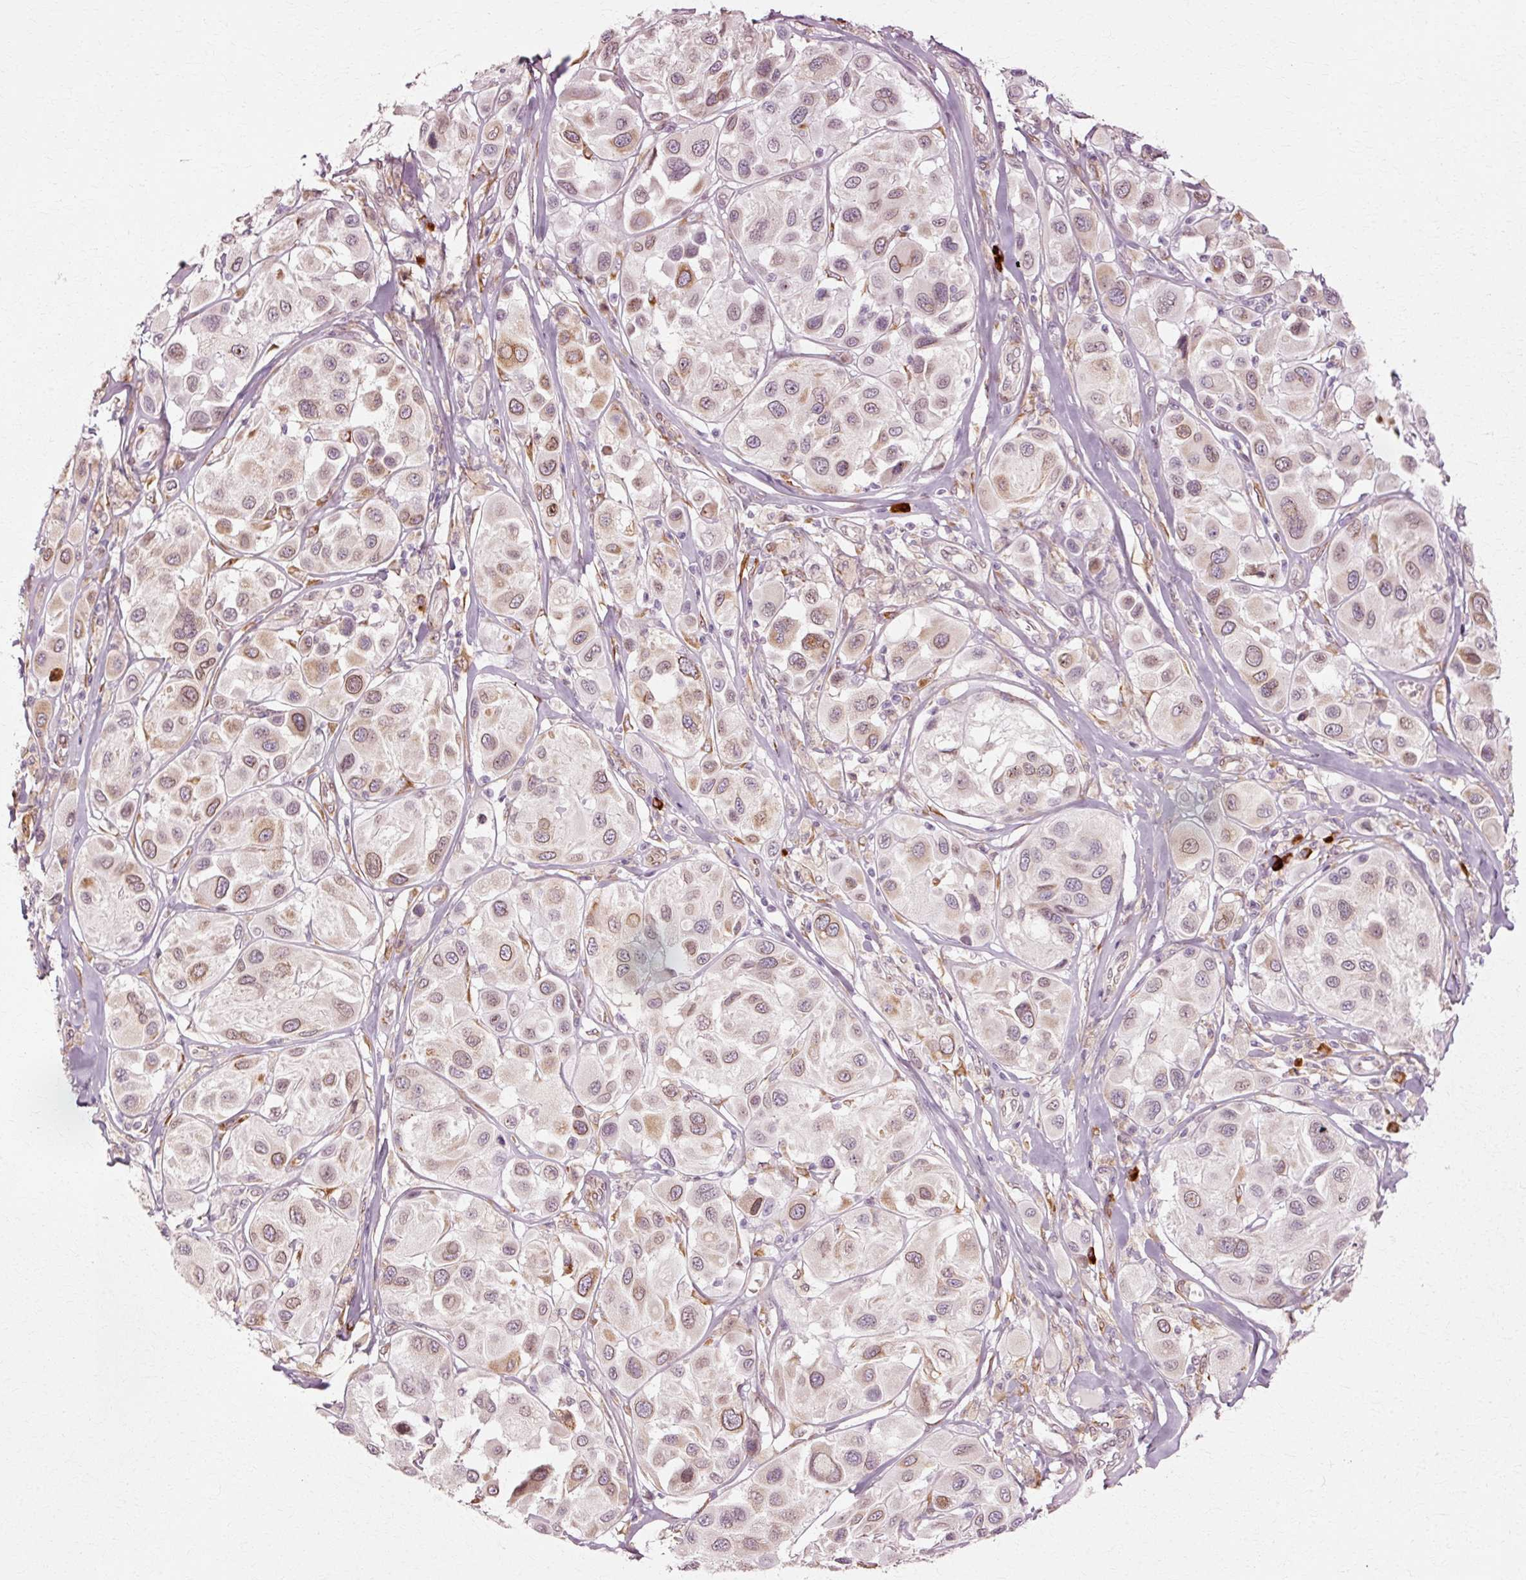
{"staining": {"intensity": "moderate", "quantity": "<25%", "location": "cytoplasmic/membranous"}, "tissue": "melanoma", "cell_type": "Tumor cells", "image_type": "cancer", "snomed": [{"axis": "morphology", "description": "Malignant melanoma, Metastatic site"}, {"axis": "topography", "description": "Skin"}], "caption": "DAB immunohistochemical staining of malignant melanoma (metastatic site) displays moderate cytoplasmic/membranous protein expression in approximately <25% of tumor cells.", "gene": "RGPD5", "patient": {"sex": "male", "age": 41}}